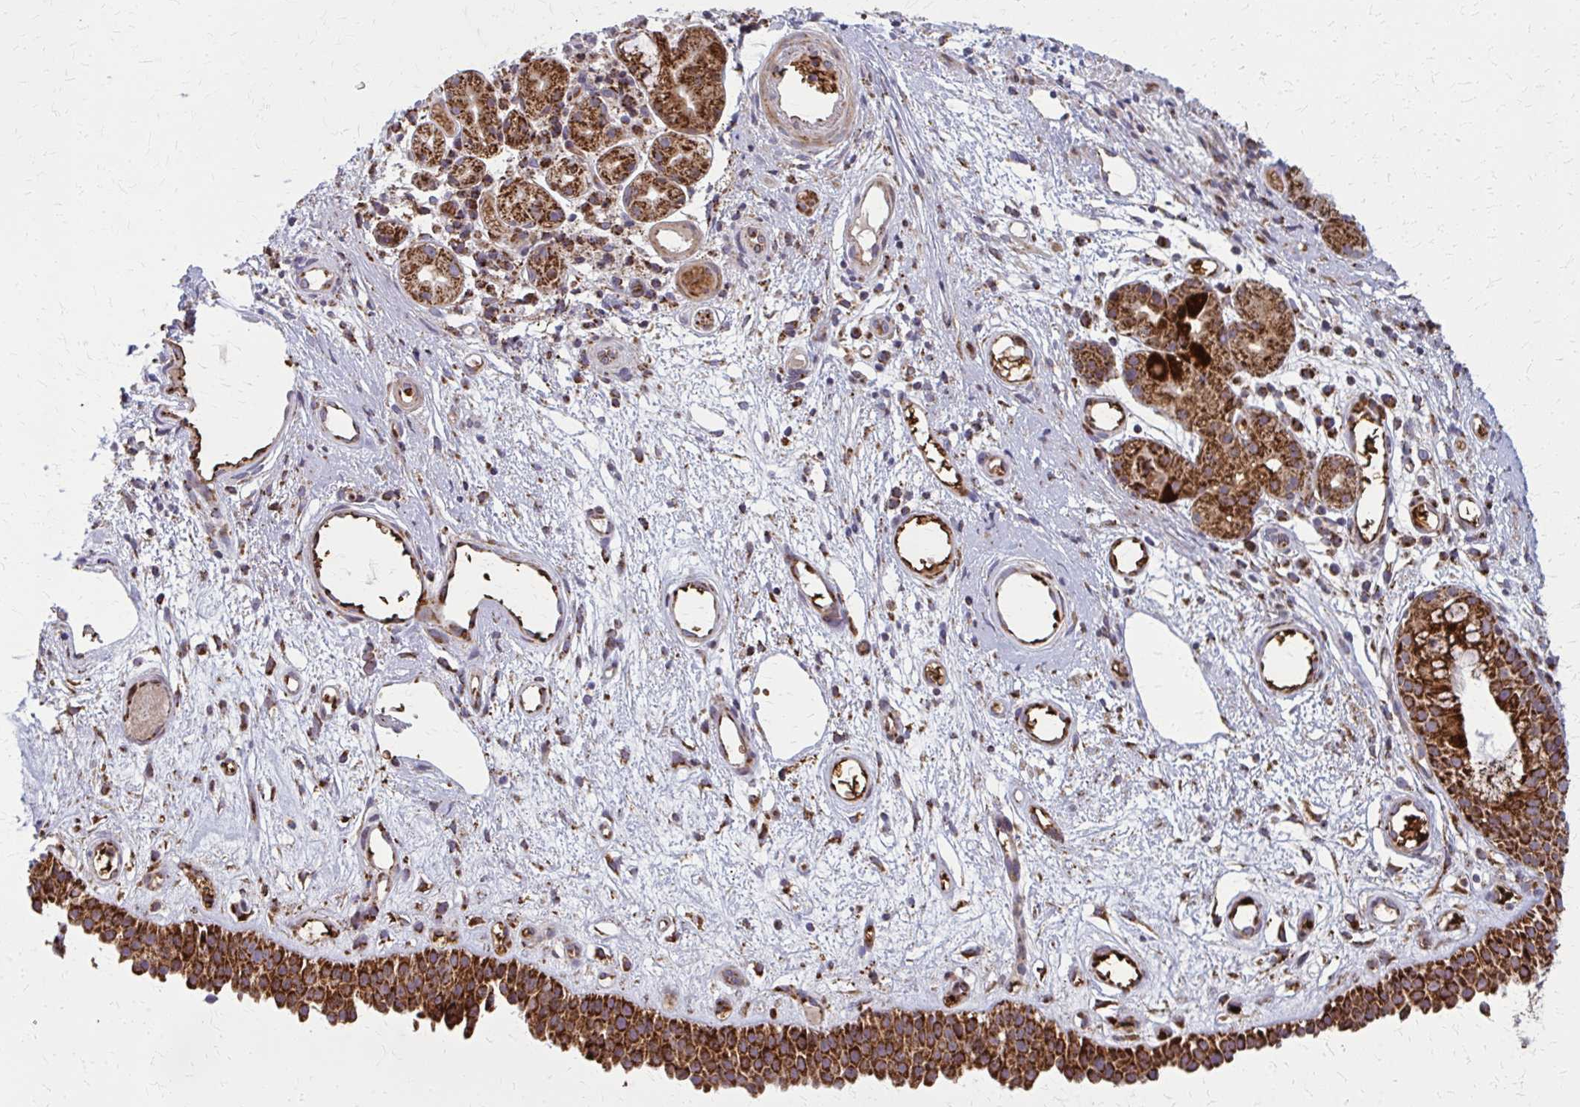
{"staining": {"intensity": "strong", "quantity": ">75%", "location": "cytoplasmic/membranous"}, "tissue": "nasopharynx", "cell_type": "Respiratory epithelial cells", "image_type": "normal", "snomed": [{"axis": "morphology", "description": "Normal tissue, NOS"}, {"axis": "morphology", "description": "Inflammation, NOS"}, {"axis": "topography", "description": "Nasopharynx"}], "caption": "Immunohistochemistry photomicrograph of benign nasopharynx: human nasopharynx stained using immunohistochemistry displays high levels of strong protein expression localized specifically in the cytoplasmic/membranous of respiratory epithelial cells, appearing as a cytoplasmic/membranous brown color.", "gene": "MCCC1", "patient": {"sex": "male", "age": 54}}